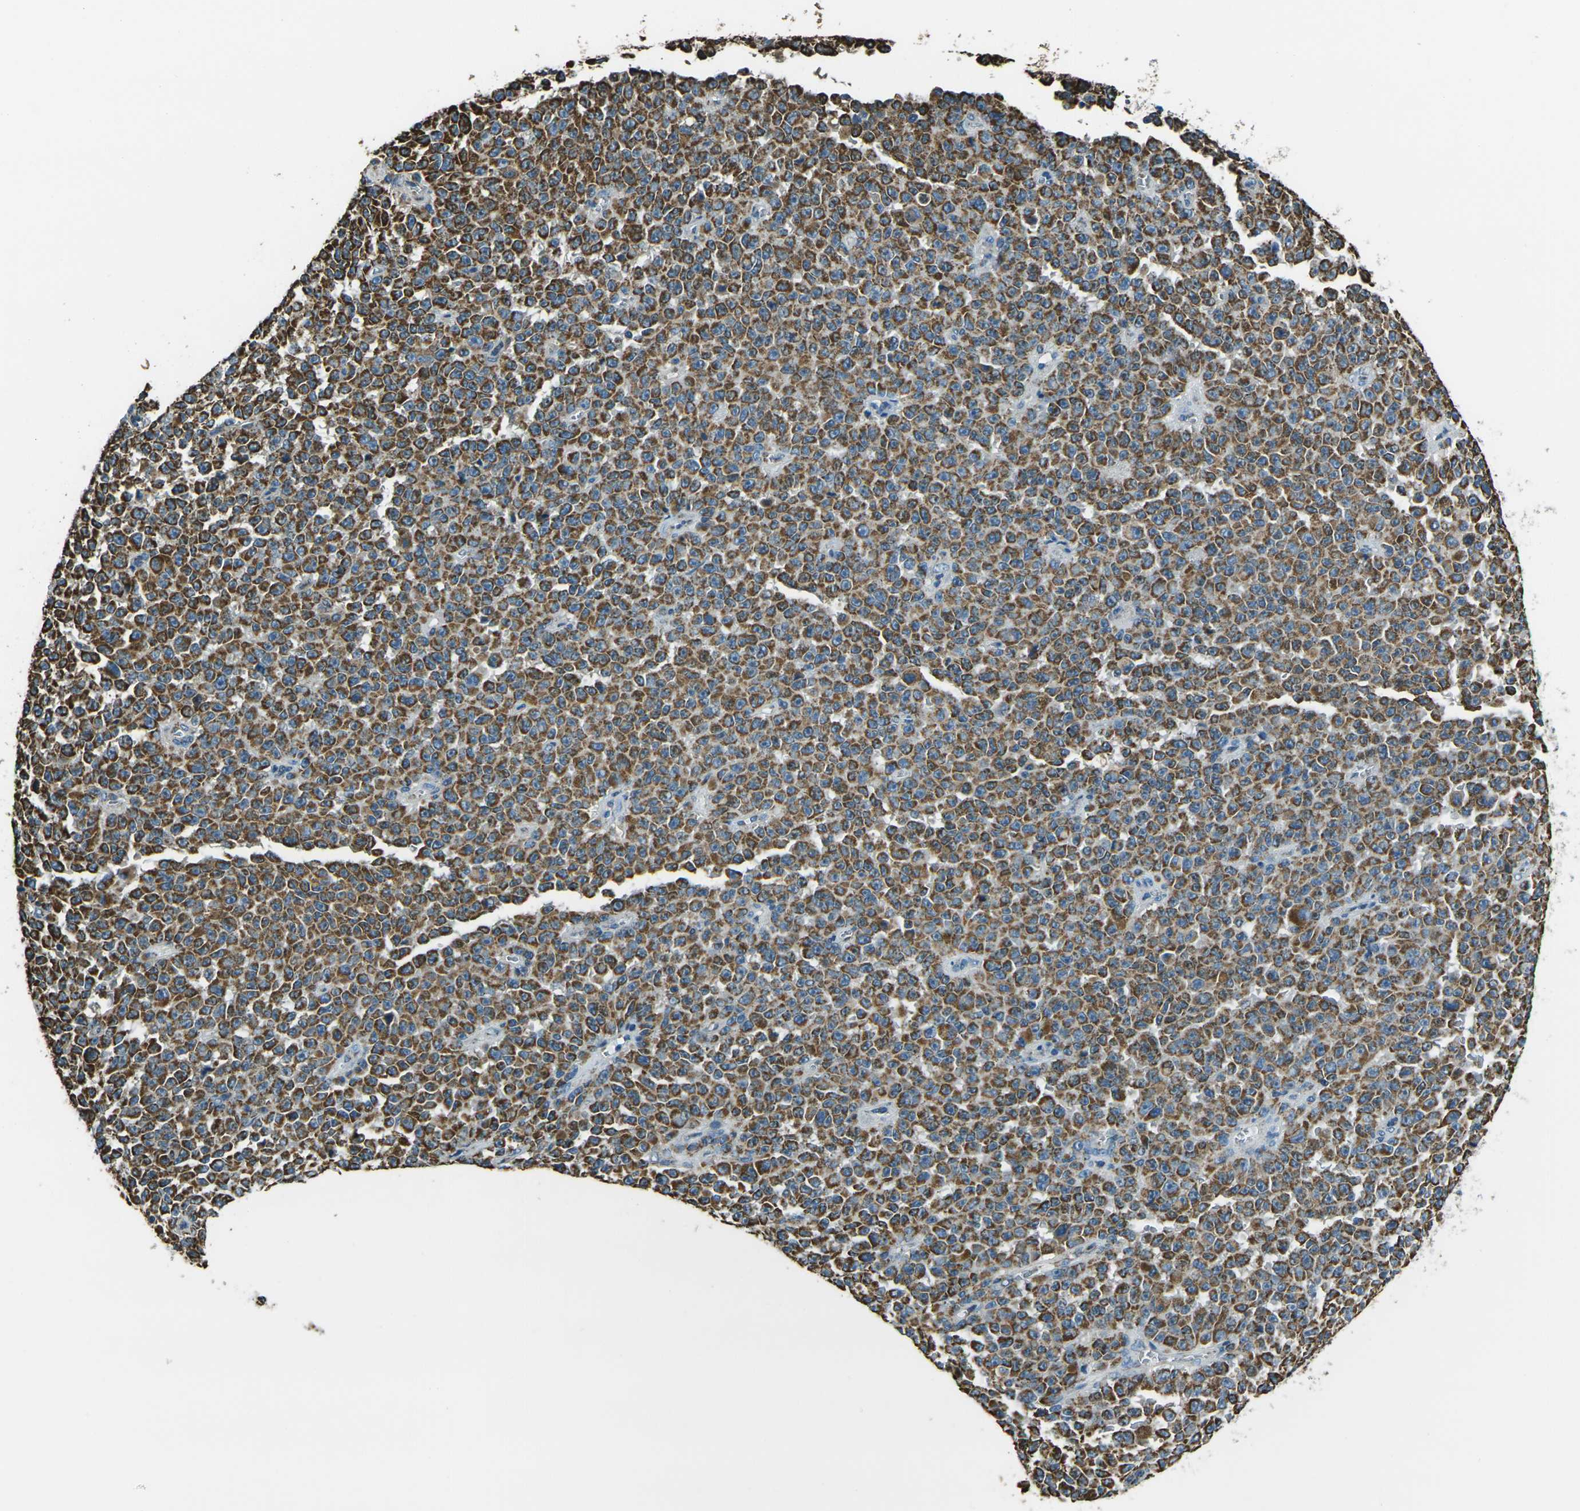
{"staining": {"intensity": "strong", "quantity": ">75%", "location": "cytoplasmic/membranous"}, "tissue": "melanoma", "cell_type": "Tumor cells", "image_type": "cancer", "snomed": [{"axis": "morphology", "description": "Malignant melanoma, NOS"}, {"axis": "topography", "description": "Skin"}], "caption": "A high amount of strong cytoplasmic/membranous expression is seen in about >75% of tumor cells in melanoma tissue.", "gene": "IRF3", "patient": {"sex": "female", "age": 82}}